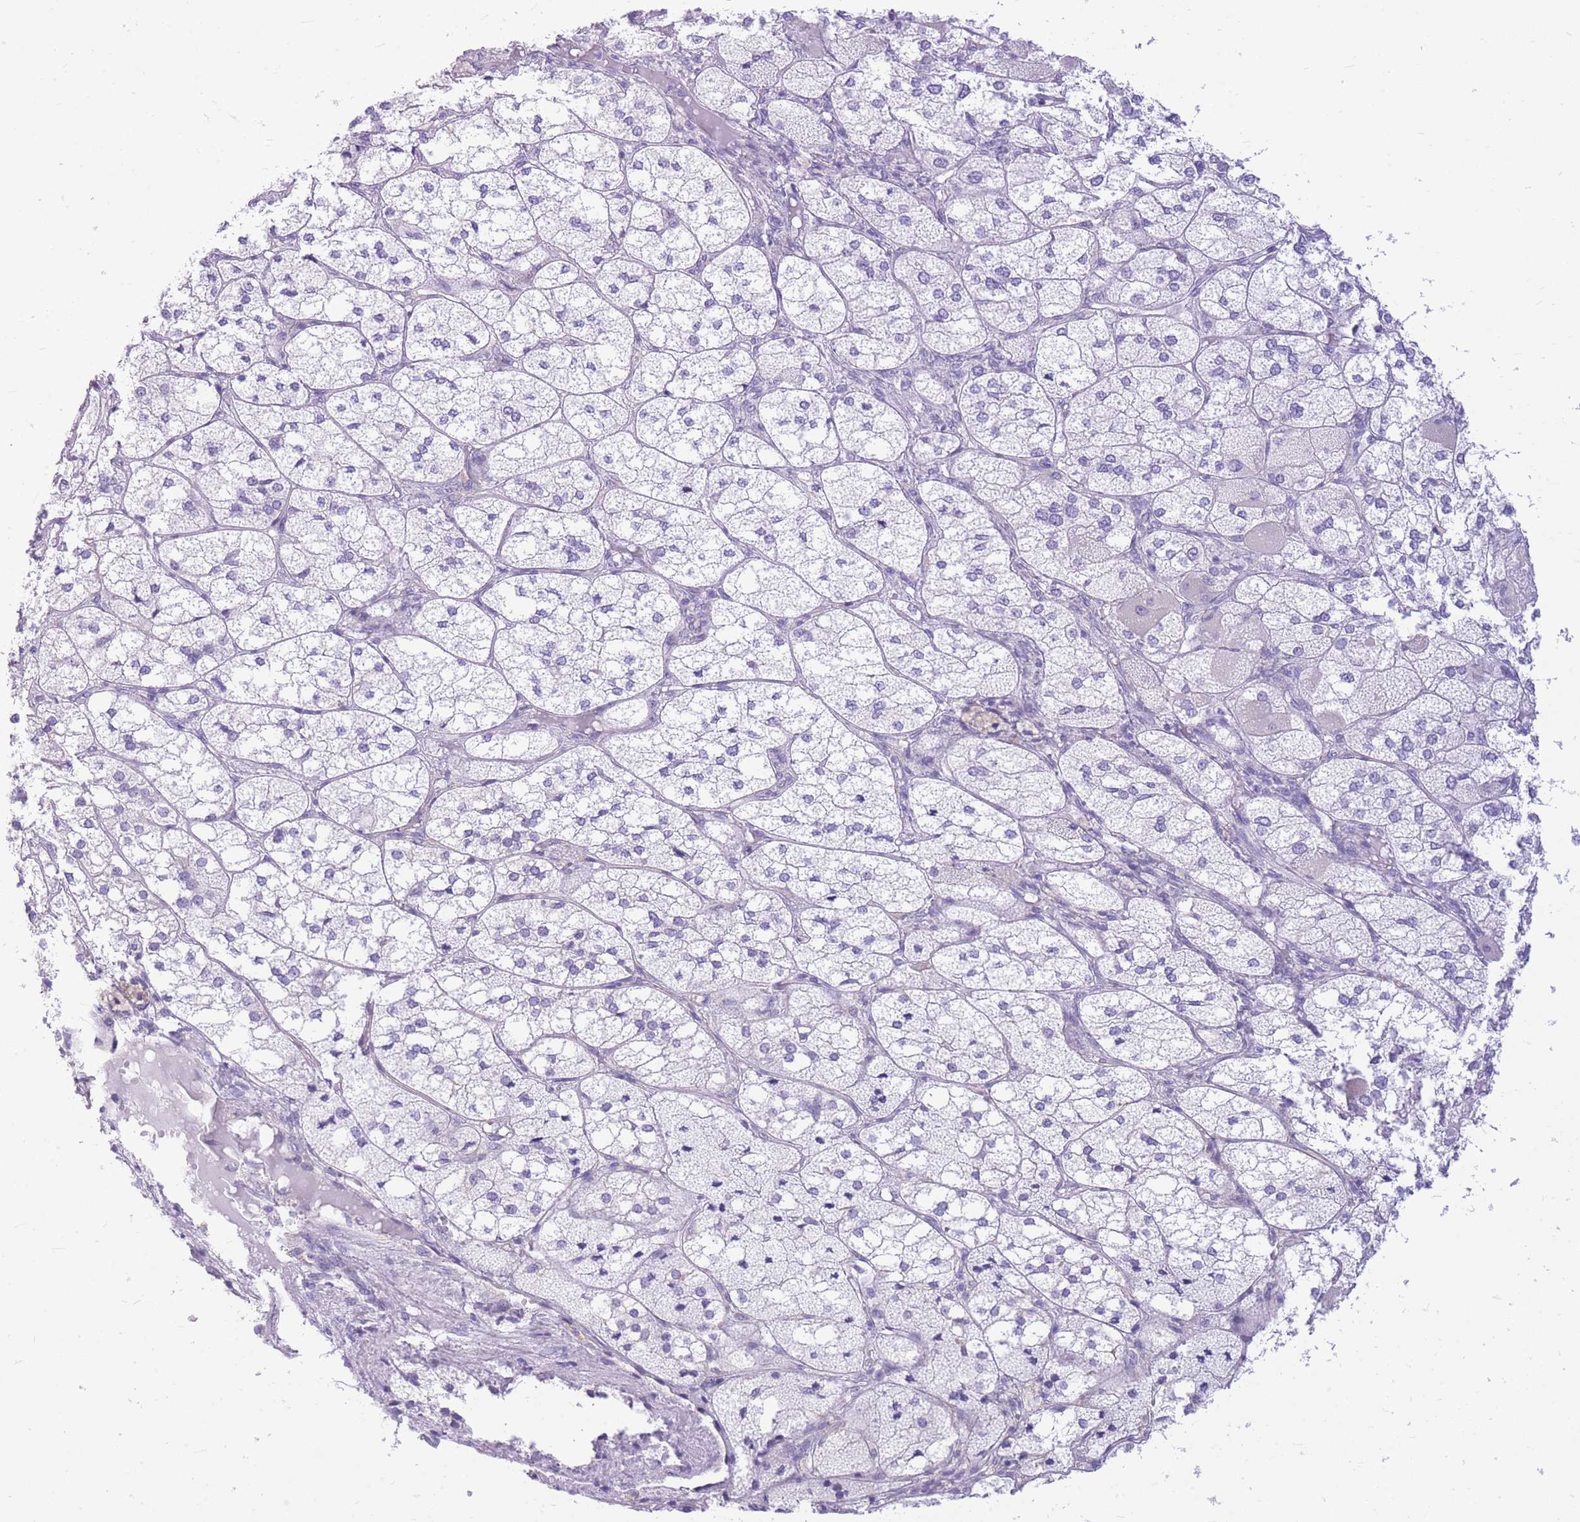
{"staining": {"intensity": "negative", "quantity": "none", "location": "none"}, "tissue": "adrenal gland", "cell_type": "Glandular cells", "image_type": "normal", "snomed": [{"axis": "morphology", "description": "Normal tissue, NOS"}, {"axis": "topography", "description": "Adrenal gland"}], "caption": "This is an IHC micrograph of benign human adrenal gland. There is no expression in glandular cells.", "gene": "ZNF311", "patient": {"sex": "female", "age": 61}}